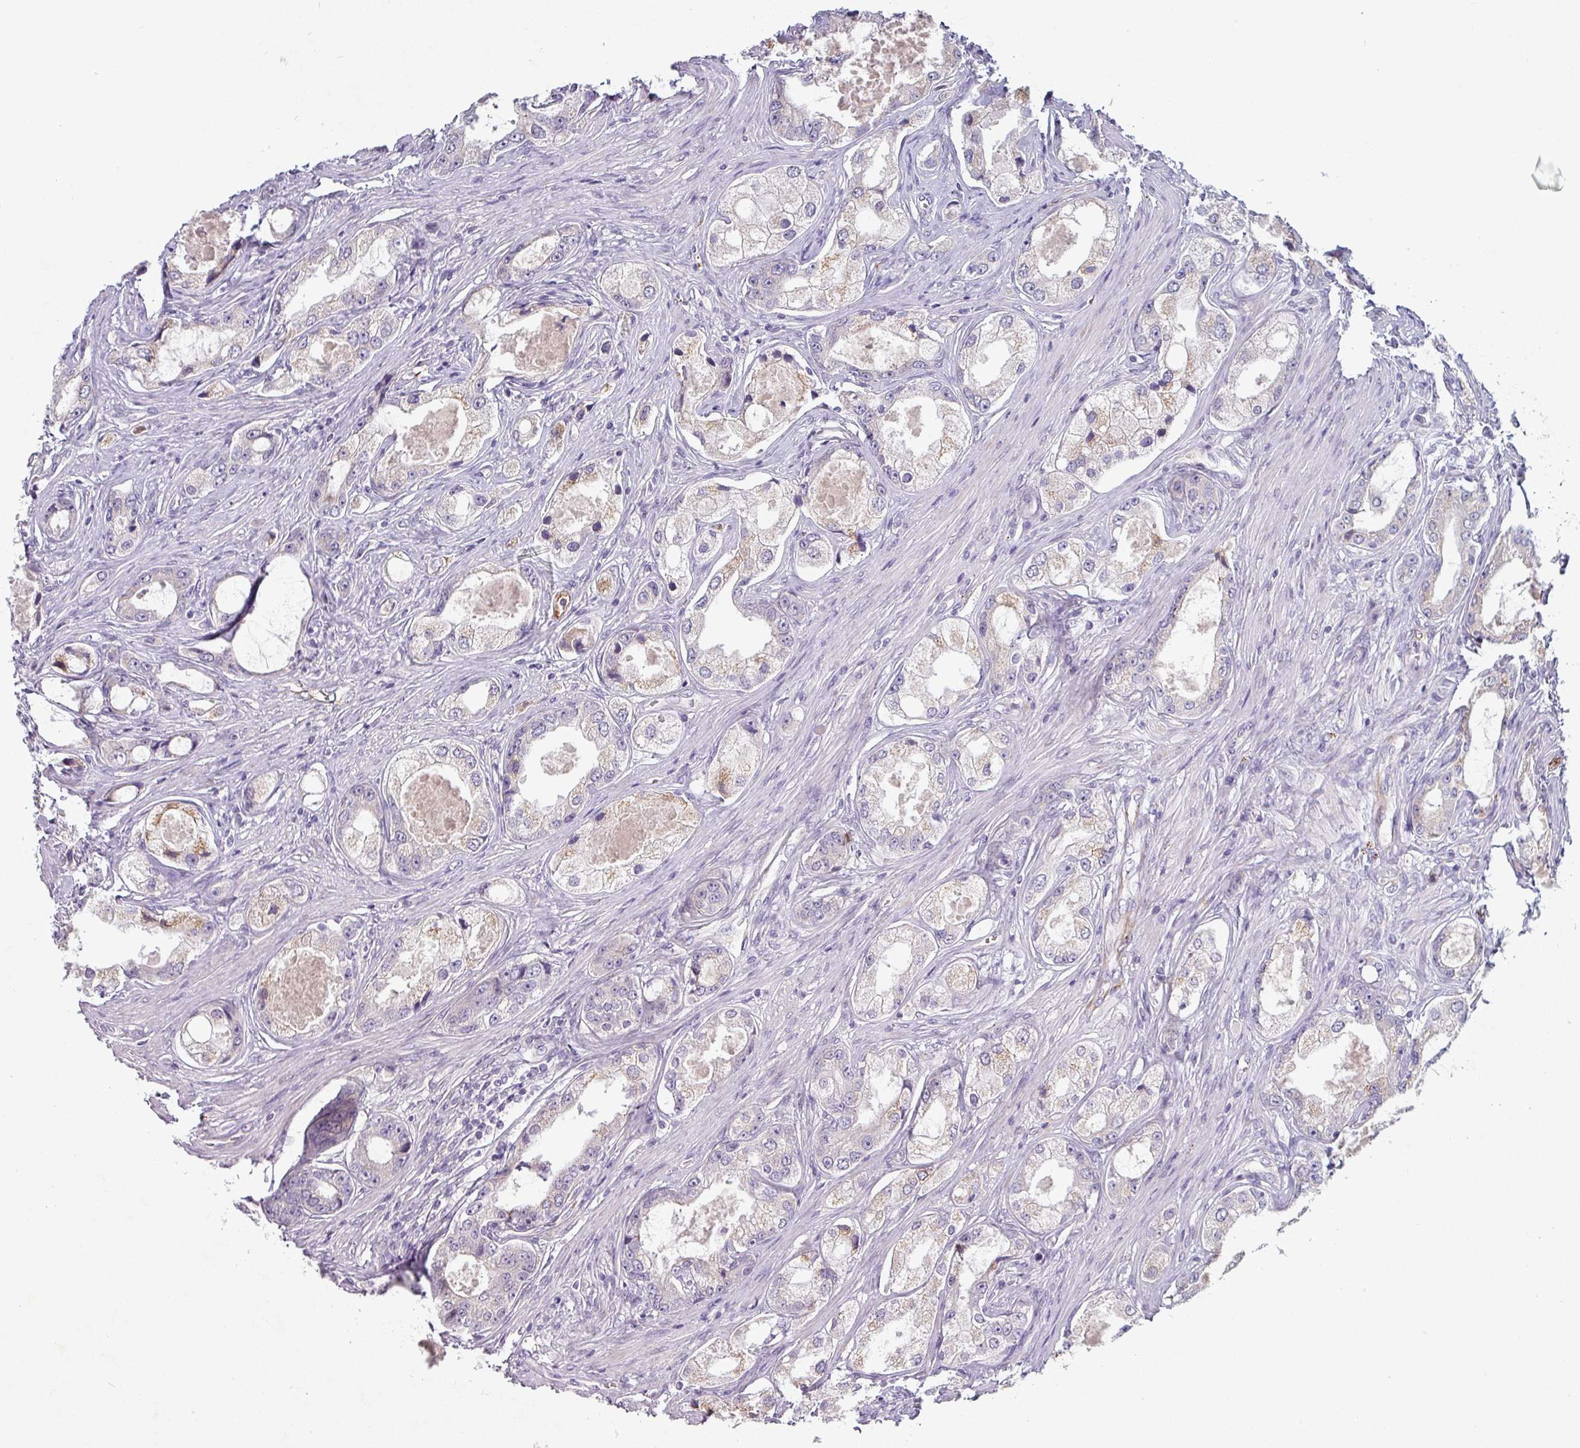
{"staining": {"intensity": "negative", "quantity": "none", "location": "none"}, "tissue": "prostate cancer", "cell_type": "Tumor cells", "image_type": "cancer", "snomed": [{"axis": "morphology", "description": "Adenocarcinoma, Low grade"}, {"axis": "topography", "description": "Prostate"}], "caption": "A high-resolution photomicrograph shows IHC staining of prostate low-grade adenocarcinoma, which demonstrates no significant expression in tumor cells.", "gene": "PRODH2", "patient": {"sex": "male", "age": 68}}